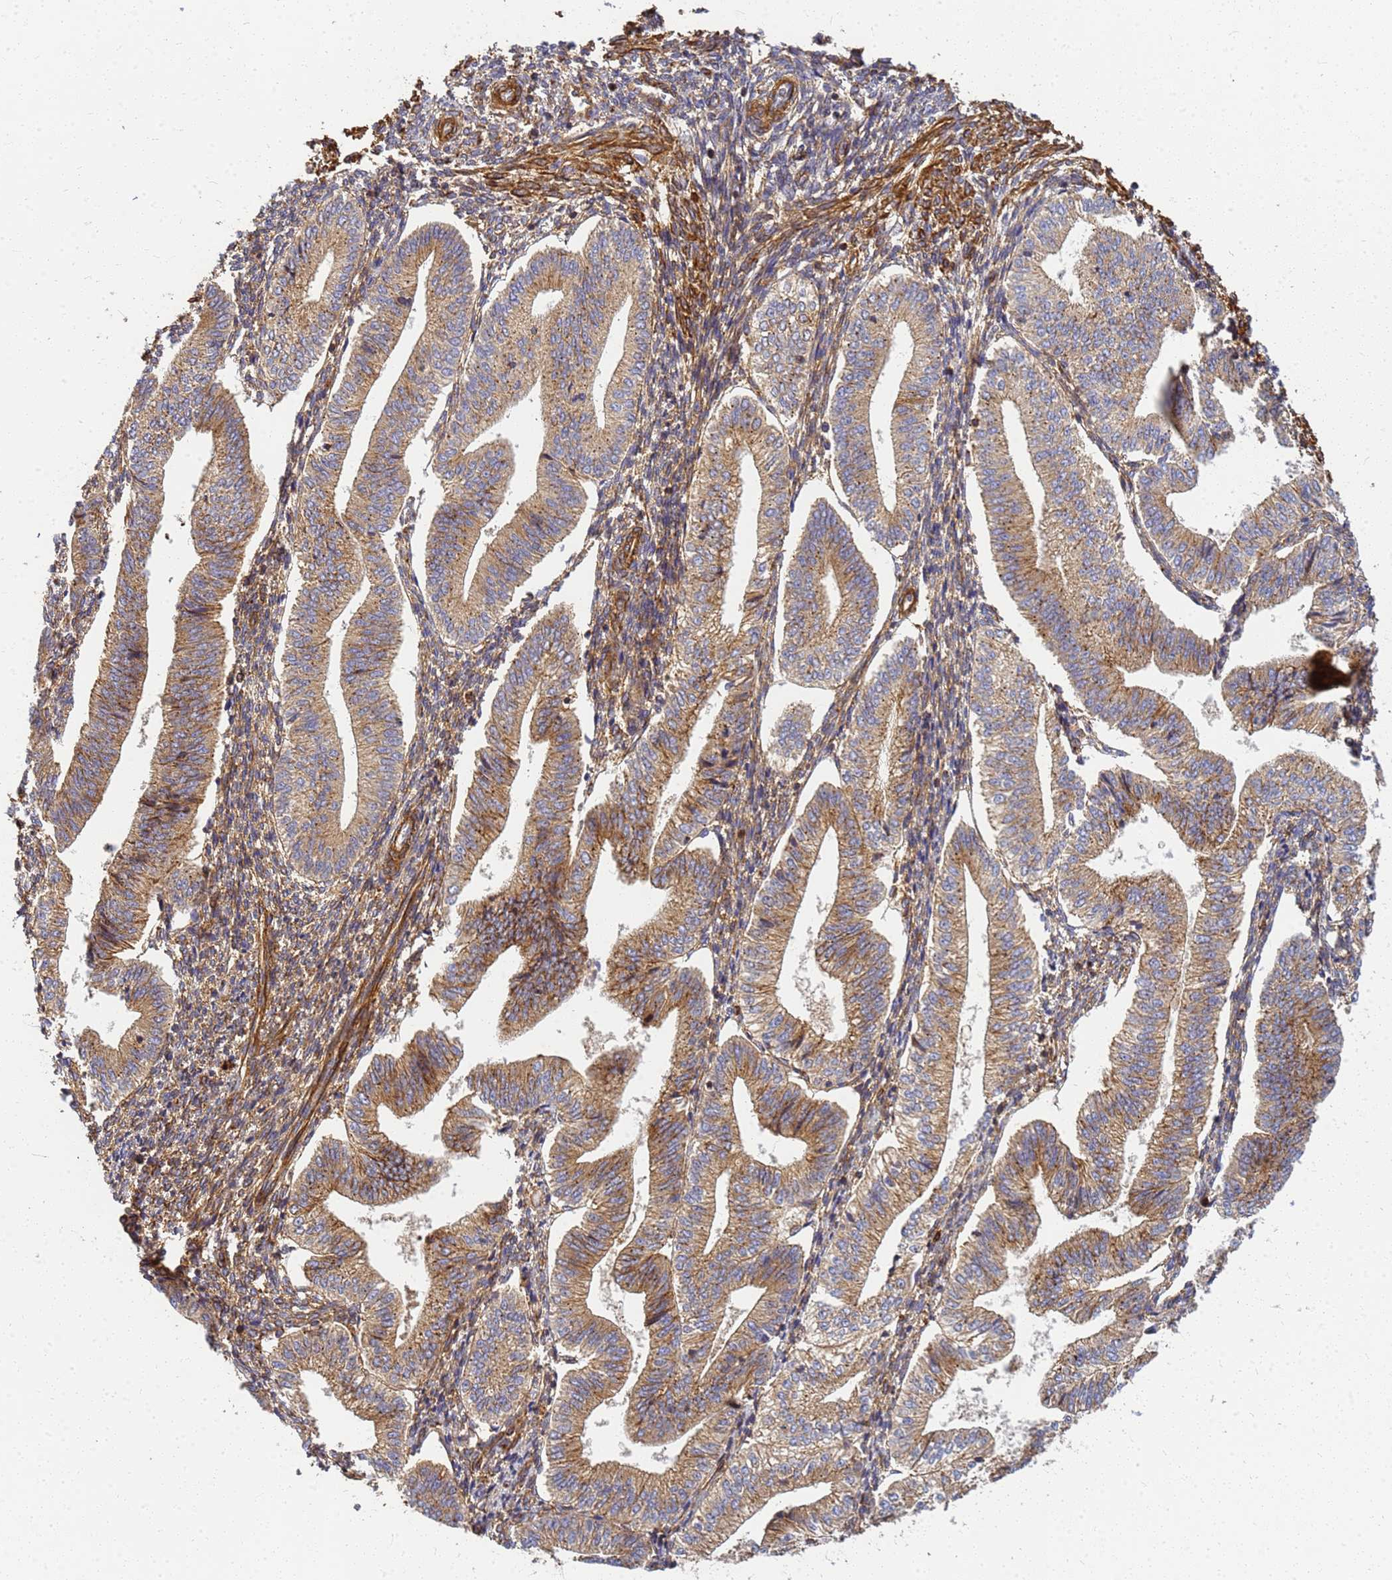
{"staining": {"intensity": "moderate", "quantity": ">75%", "location": "cytoplasmic/membranous"}, "tissue": "endometrium", "cell_type": "Cells in endometrial stroma", "image_type": "normal", "snomed": [{"axis": "morphology", "description": "Normal tissue, NOS"}, {"axis": "topography", "description": "Endometrium"}], "caption": "About >75% of cells in endometrial stroma in benign endometrium demonstrate moderate cytoplasmic/membranous protein positivity as visualized by brown immunohistochemical staining.", "gene": "C2CD5", "patient": {"sex": "female", "age": 34}}